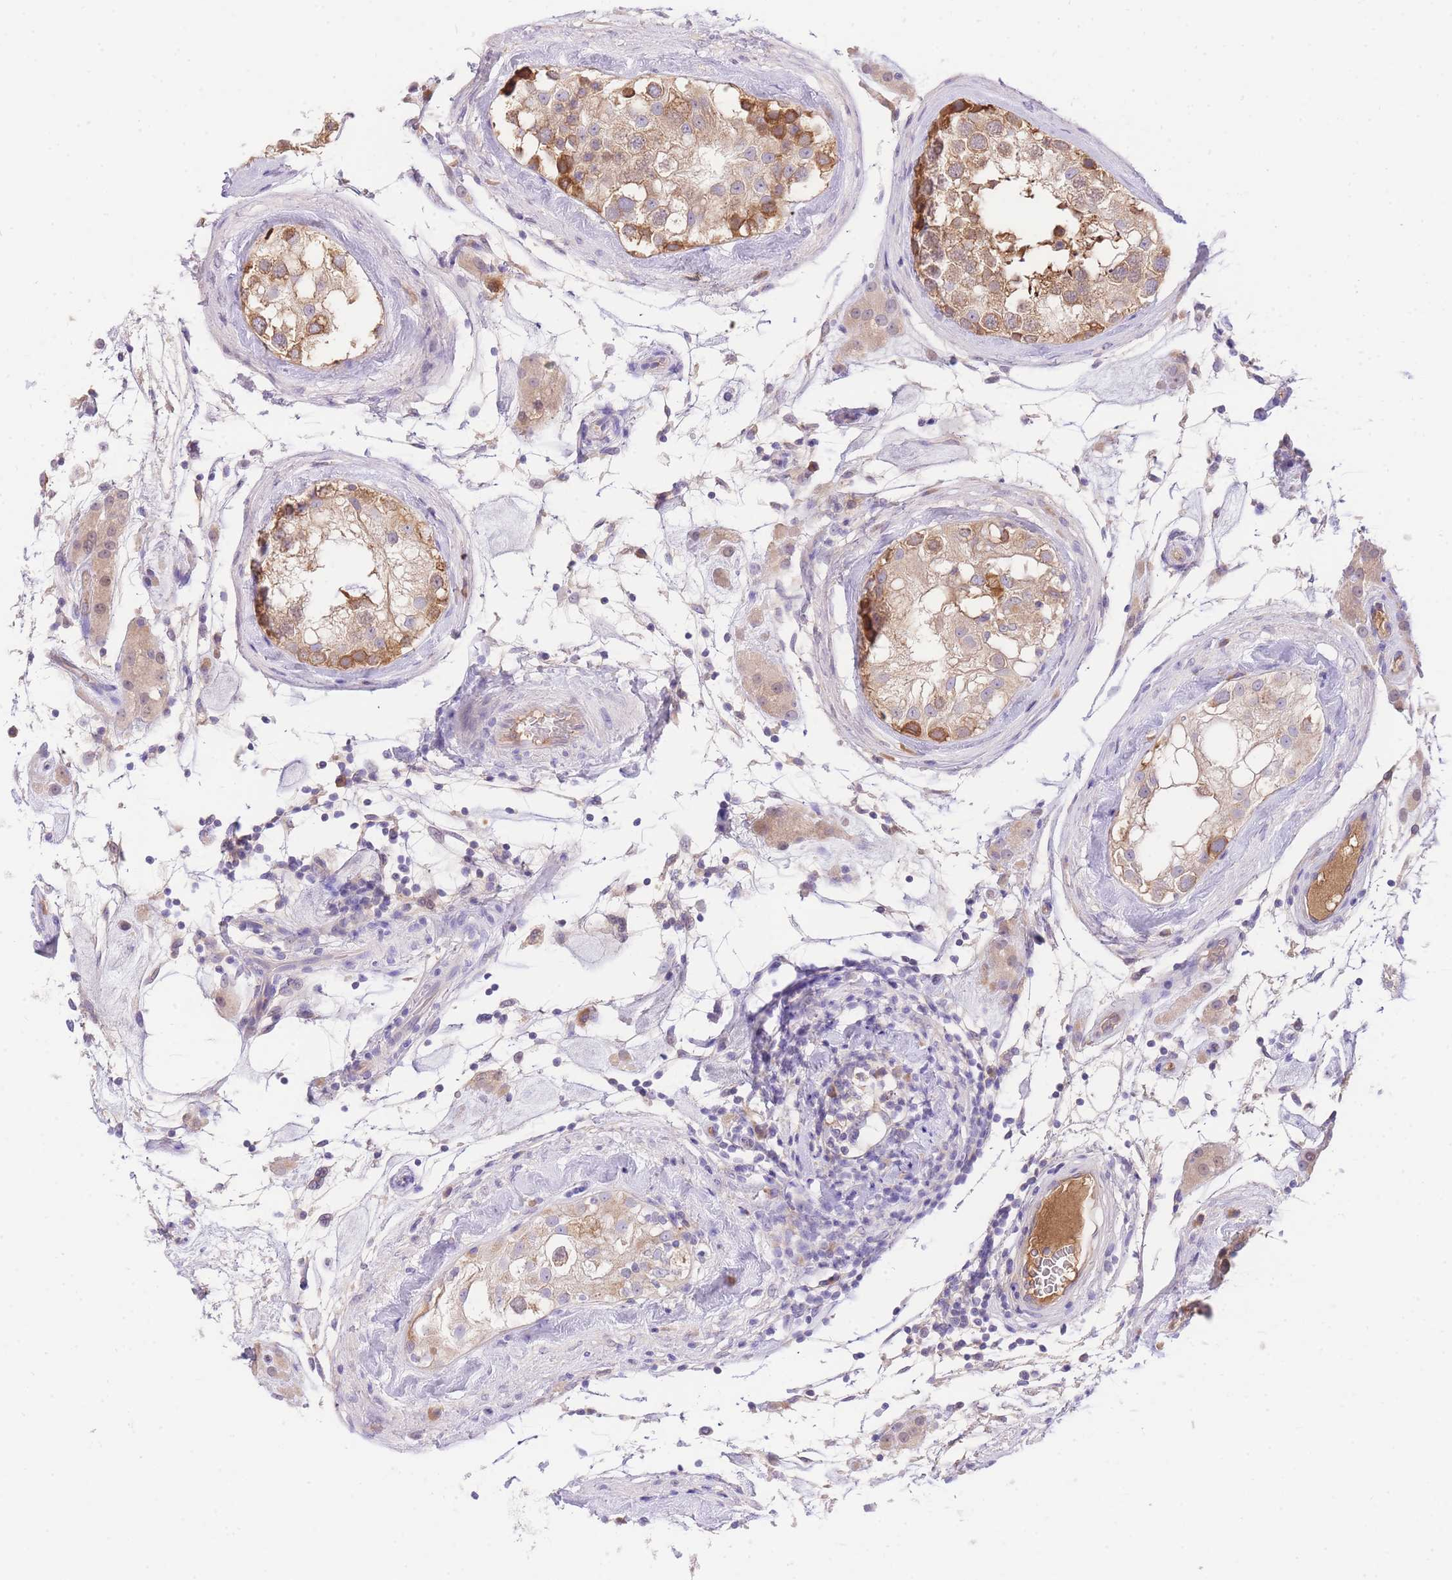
{"staining": {"intensity": "moderate", "quantity": ">75%", "location": "cytoplasmic/membranous"}, "tissue": "testis", "cell_type": "Cells in seminiferous ducts", "image_type": "normal", "snomed": [{"axis": "morphology", "description": "Normal tissue, NOS"}, {"axis": "topography", "description": "Testis"}], "caption": "The photomicrograph shows a brown stain indicating the presence of a protein in the cytoplasmic/membranous of cells in seminiferous ducts in testis. (brown staining indicates protein expression, while blue staining denotes nuclei).", "gene": "LIPH", "patient": {"sex": "male", "age": 46}}